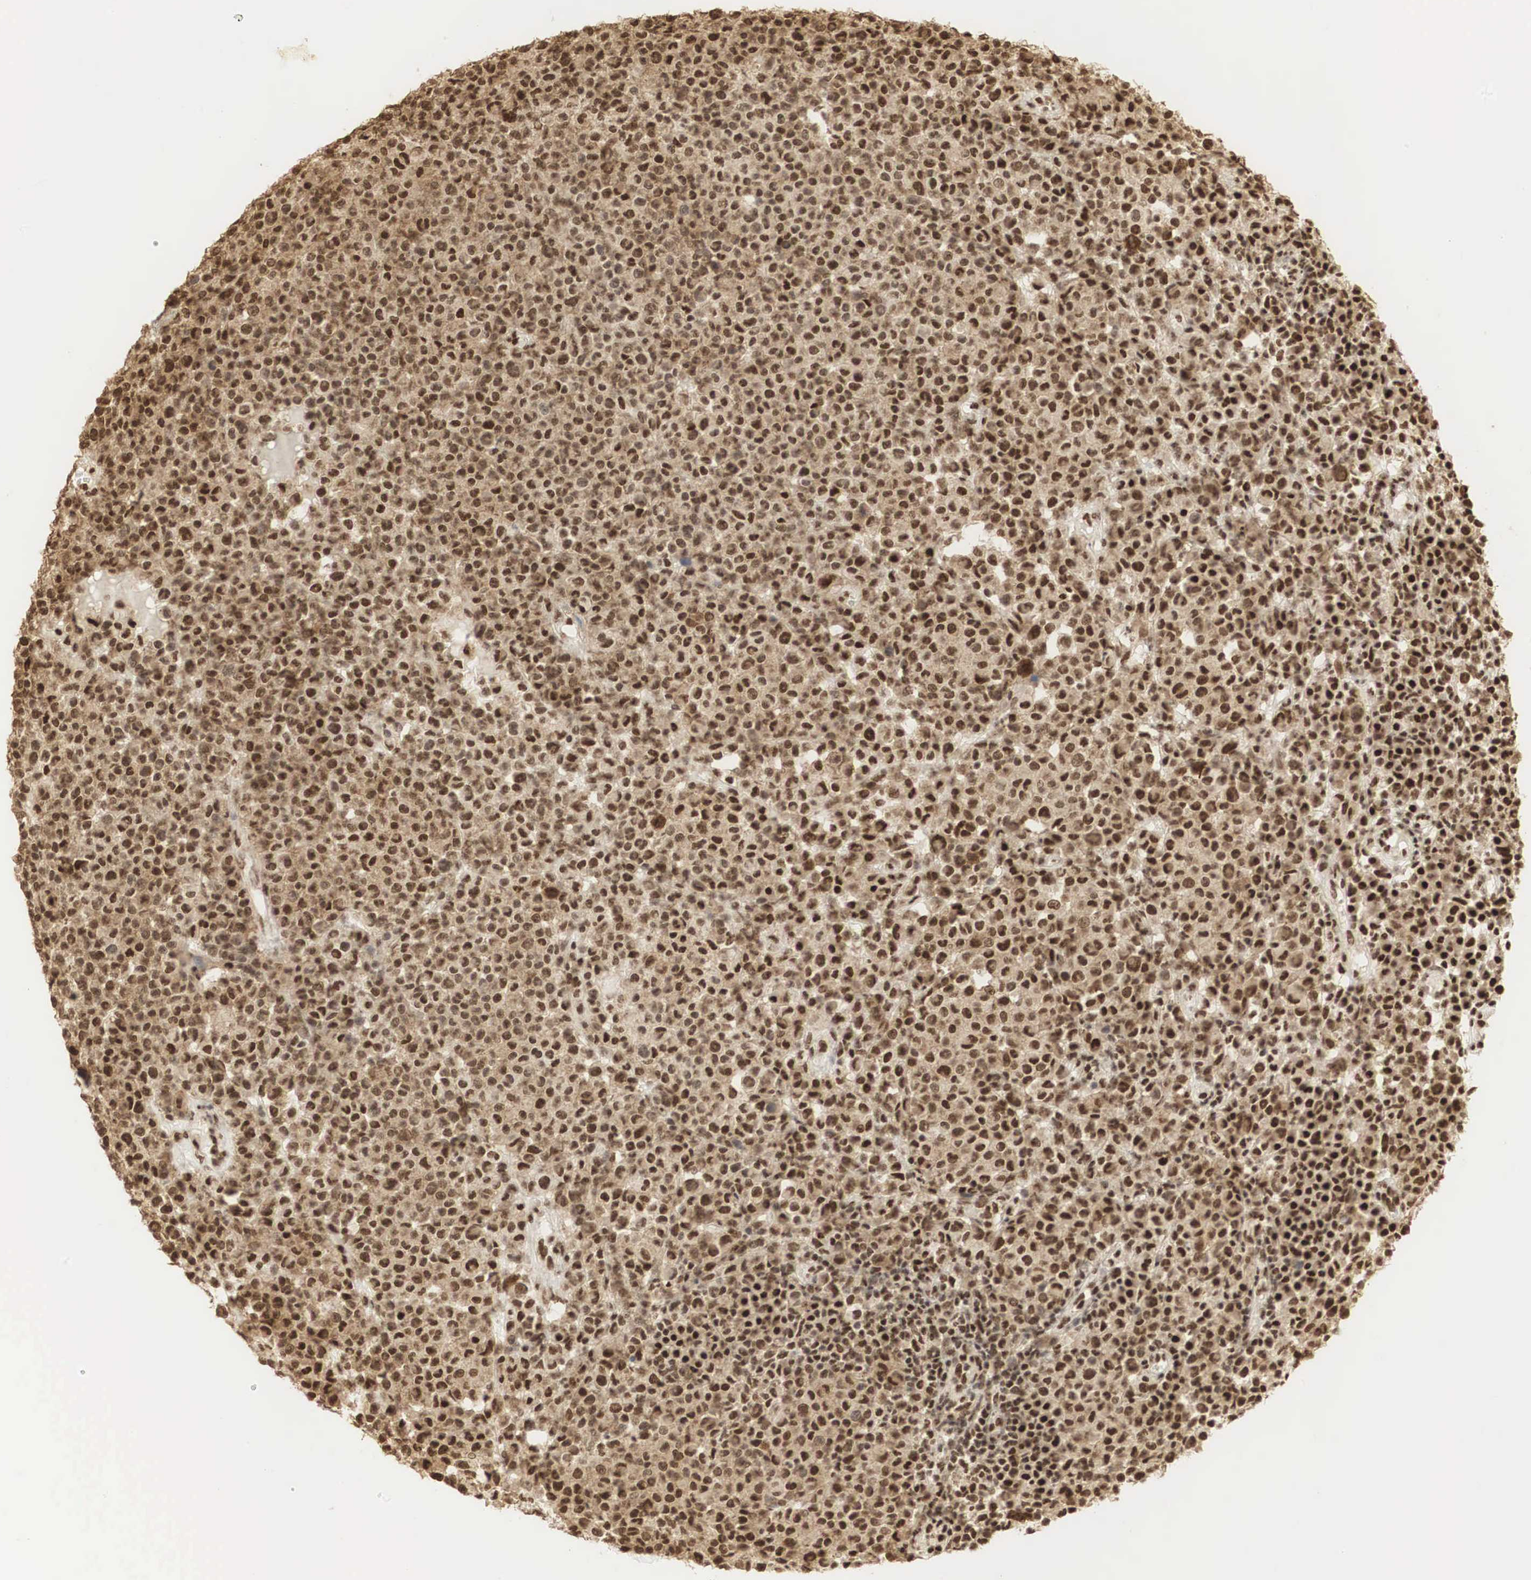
{"staining": {"intensity": "strong", "quantity": ">75%", "location": "cytoplasmic/membranous,nuclear"}, "tissue": "melanoma", "cell_type": "Tumor cells", "image_type": "cancer", "snomed": [{"axis": "morphology", "description": "Malignant melanoma, Metastatic site"}, {"axis": "topography", "description": "Skin"}], "caption": "Malignant melanoma (metastatic site) was stained to show a protein in brown. There is high levels of strong cytoplasmic/membranous and nuclear positivity in approximately >75% of tumor cells.", "gene": "RNF113A", "patient": {"sex": "male", "age": 32}}